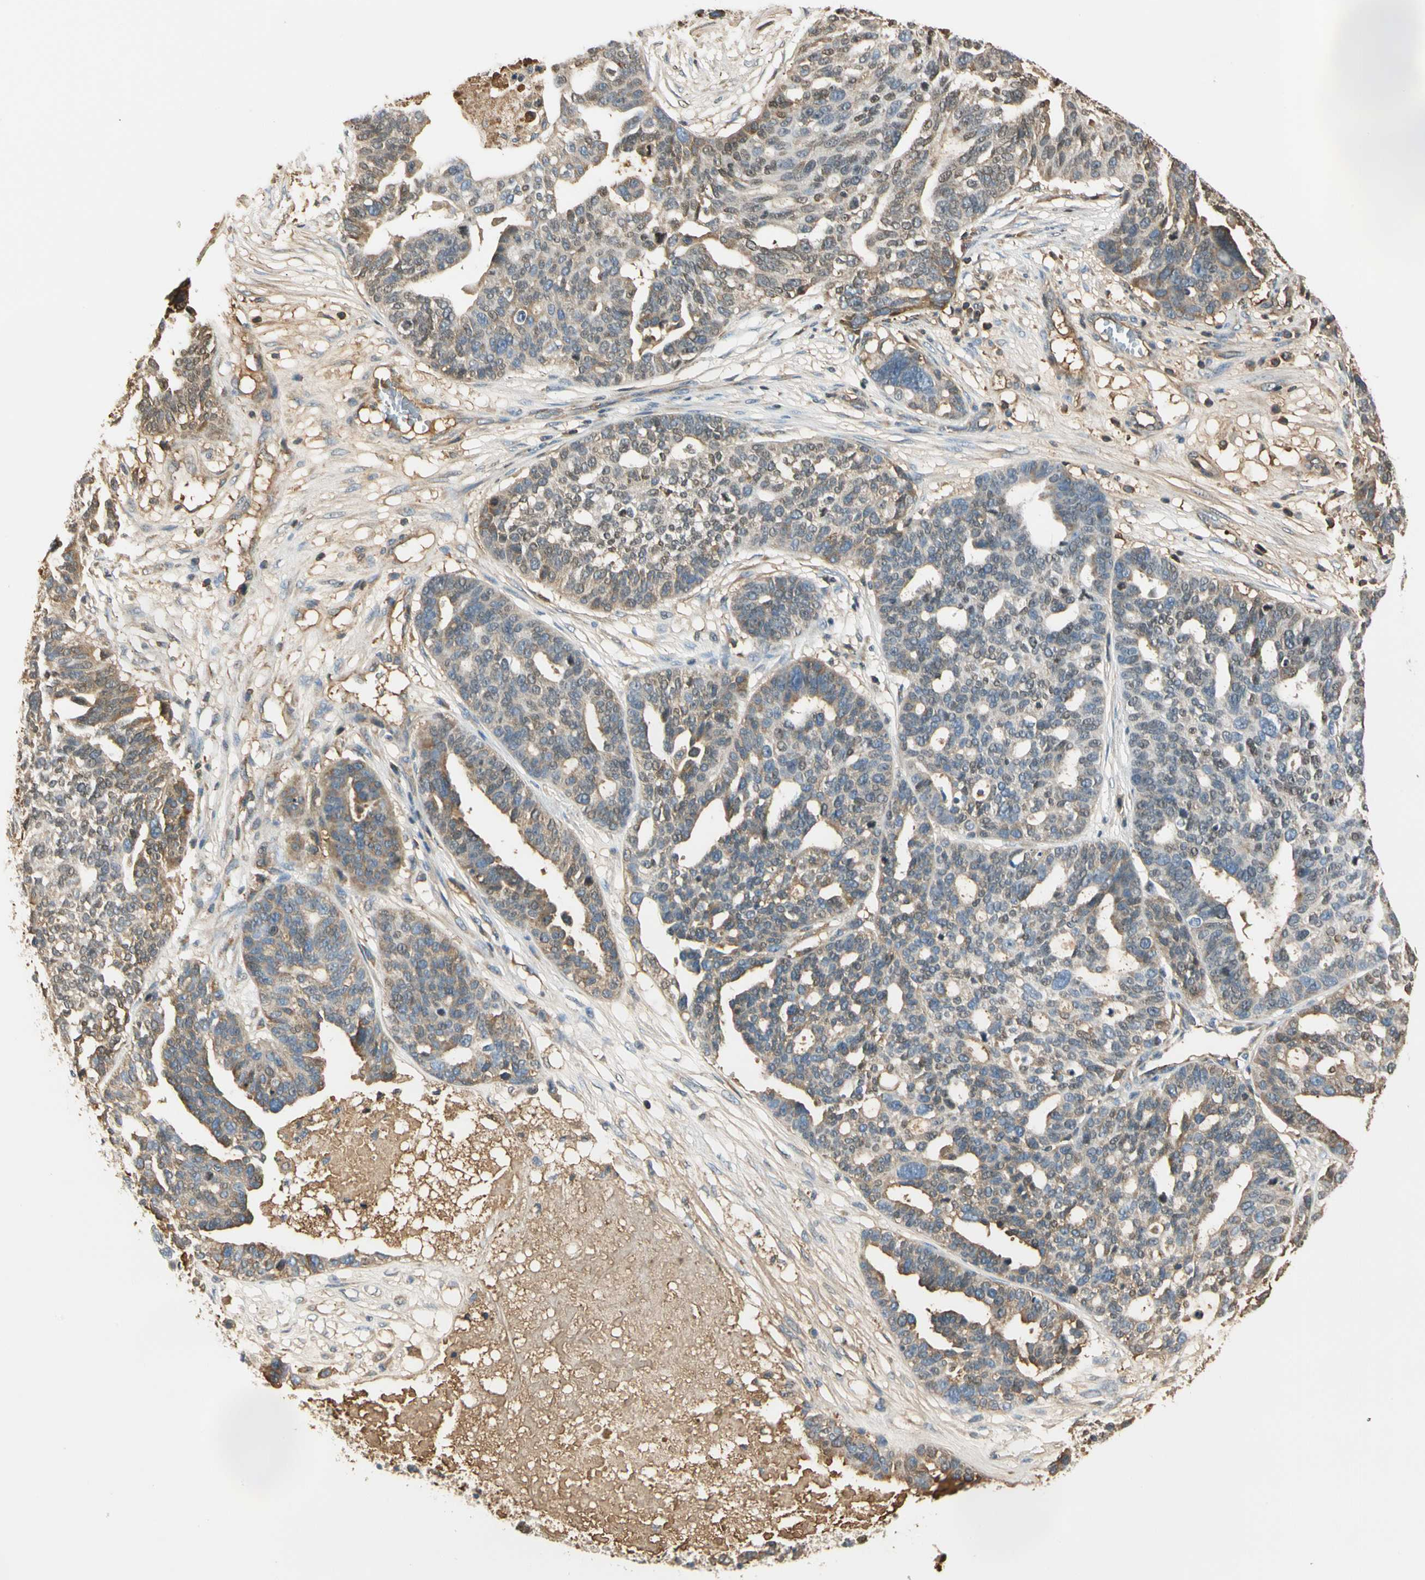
{"staining": {"intensity": "moderate", "quantity": "25%-75%", "location": "cytoplasmic/membranous,nuclear"}, "tissue": "ovarian cancer", "cell_type": "Tumor cells", "image_type": "cancer", "snomed": [{"axis": "morphology", "description": "Cystadenocarcinoma, serous, NOS"}, {"axis": "topography", "description": "Ovary"}], "caption": "This micrograph exhibits ovarian cancer stained with IHC to label a protein in brown. The cytoplasmic/membranous and nuclear of tumor cells show moderate positivity for the protein. Nuclei are counter-stained blue.", "gene": "LAMB3", "patient": {"sex": "female", "age": 59}}